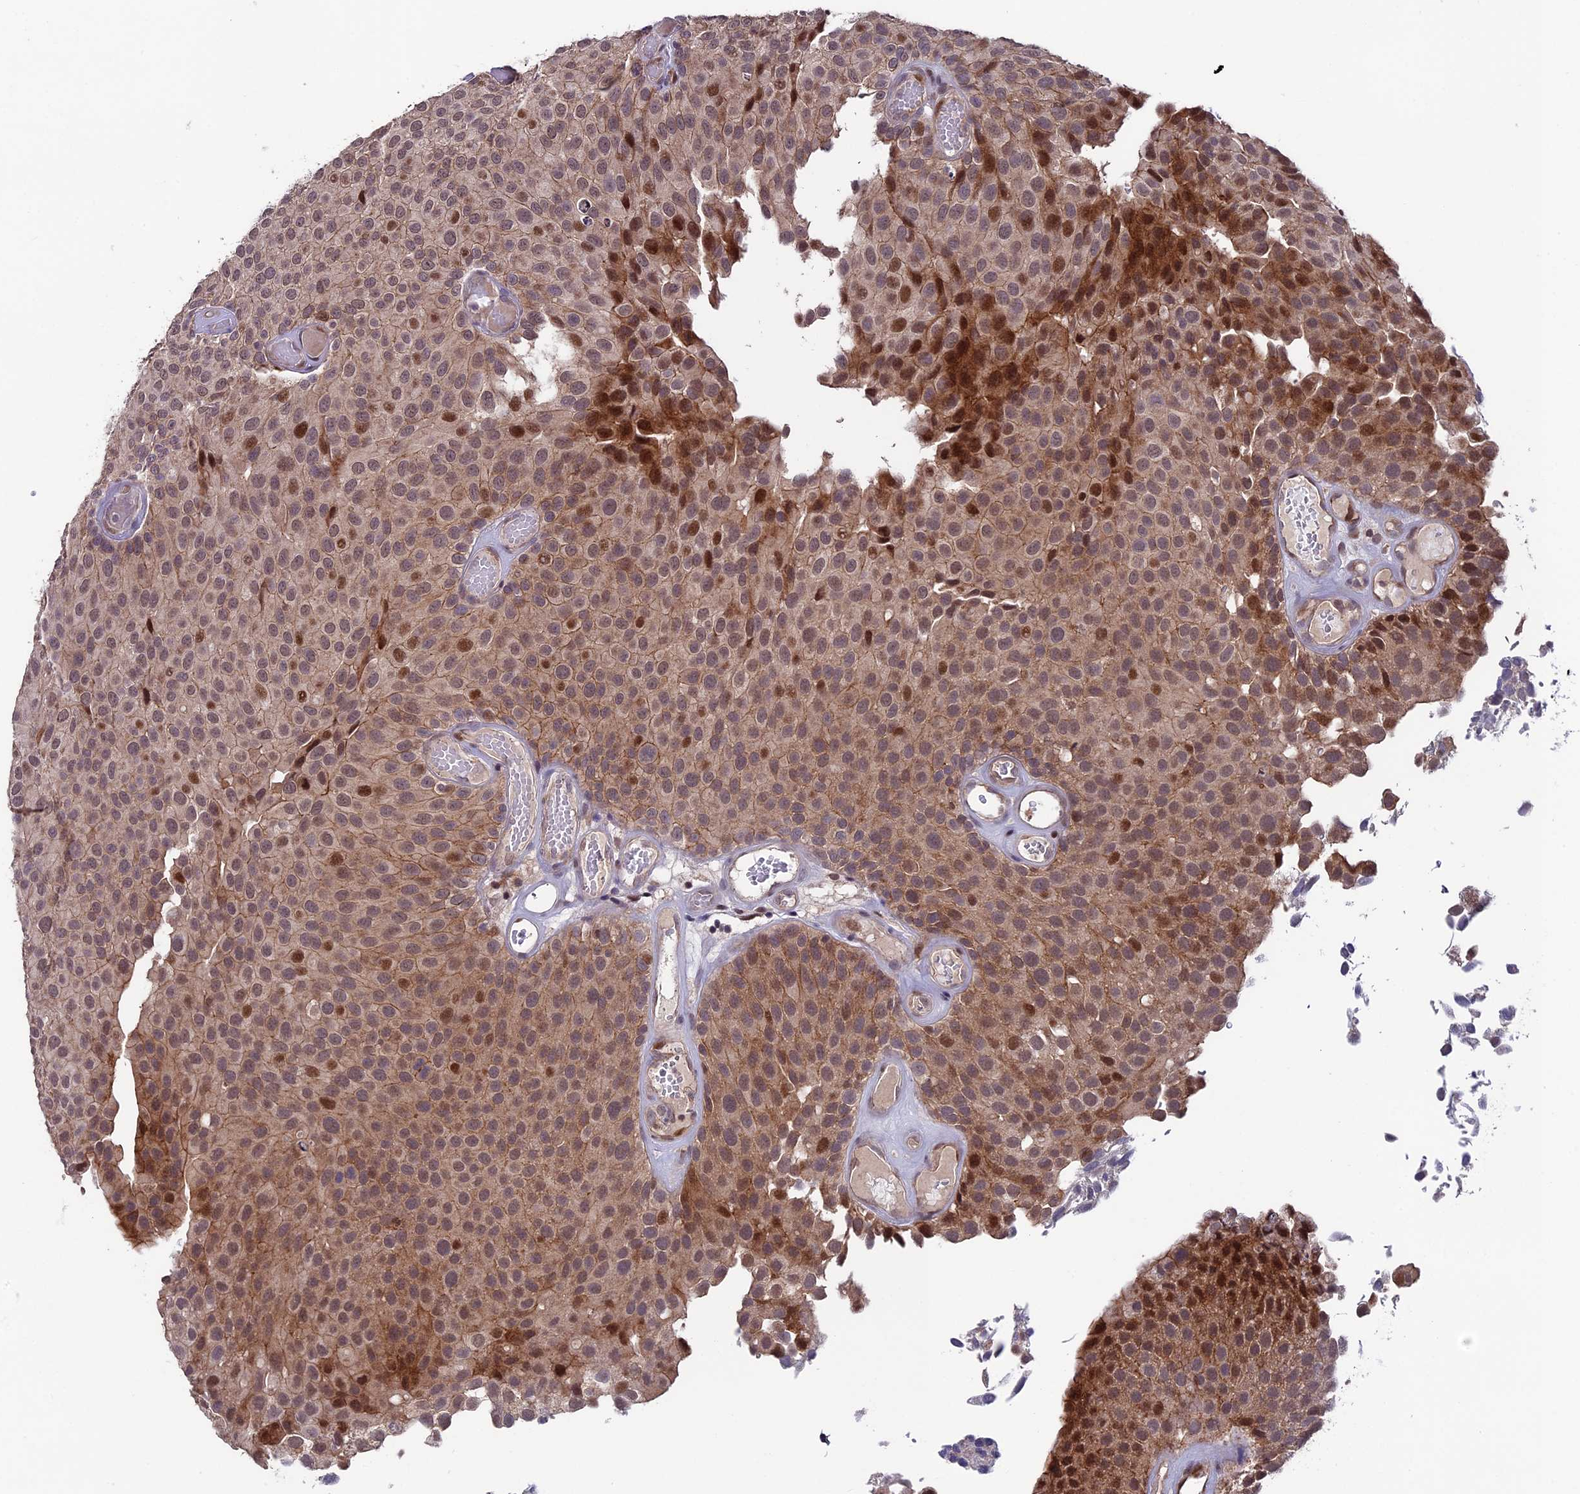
{"staining": {"intensity": "moderate", "quantity": ">75%", "location": "cytoplasmic/membranous,nuclear"}, "tissue": "urothelial cancer", "cell_type": "Tumor cells", "image_type": "cancer", "snomed": [{"axis": "morphology", "description": "Urothelial carcinoma, Low grade"}, {"axis": "topography", "description": "Urinary bladder"}], "caption": "Protein staining exhibits moderate cytoplasmic/membranous and nuclear expression in about >75% of tumor cells in urothelial cancer.", "gene": "SIPA1L3", "patient": {"sex": "male", "age": 89}}